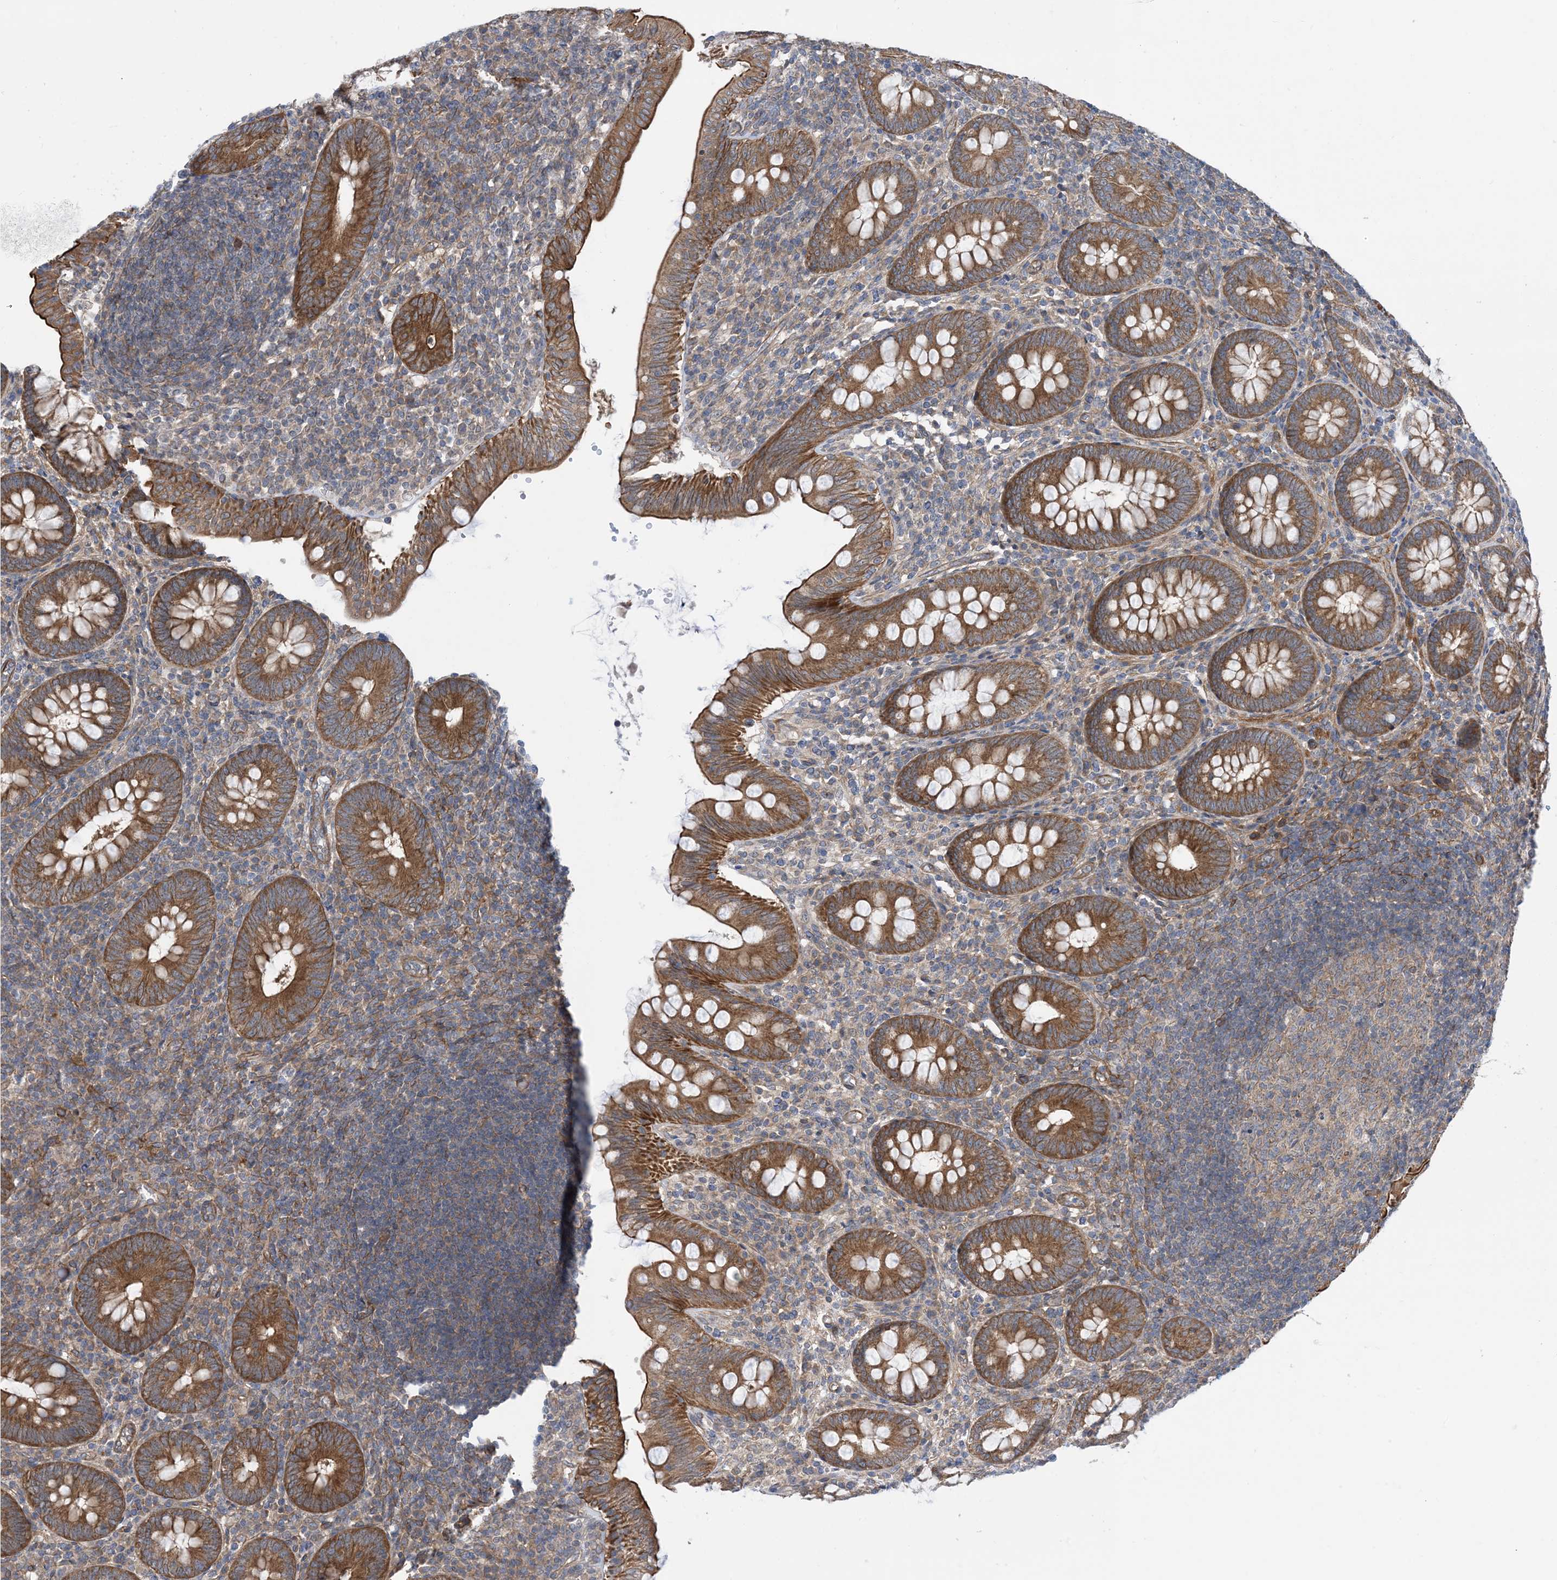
{"staining": {"intensity": "strong", "quantity": ">75%", "location": "cytoplasmic/membranous"}, "tissue": "appendix", "cell_type": "Glandular cells", "image_type": "normal", "snomed": [{"axis": "morphology", "description": "Normal tissue, NOS"}, {"axis": "topography", "description": "Appendix"}], "caption": "Brown immunohistochemical staining in normal appendix exhibits strong cytoplasmic/membranous positivity in approximately >75% of glandular cells.", "gene": "EHBP1", "patient": {"sex": "male", "age": 14}}